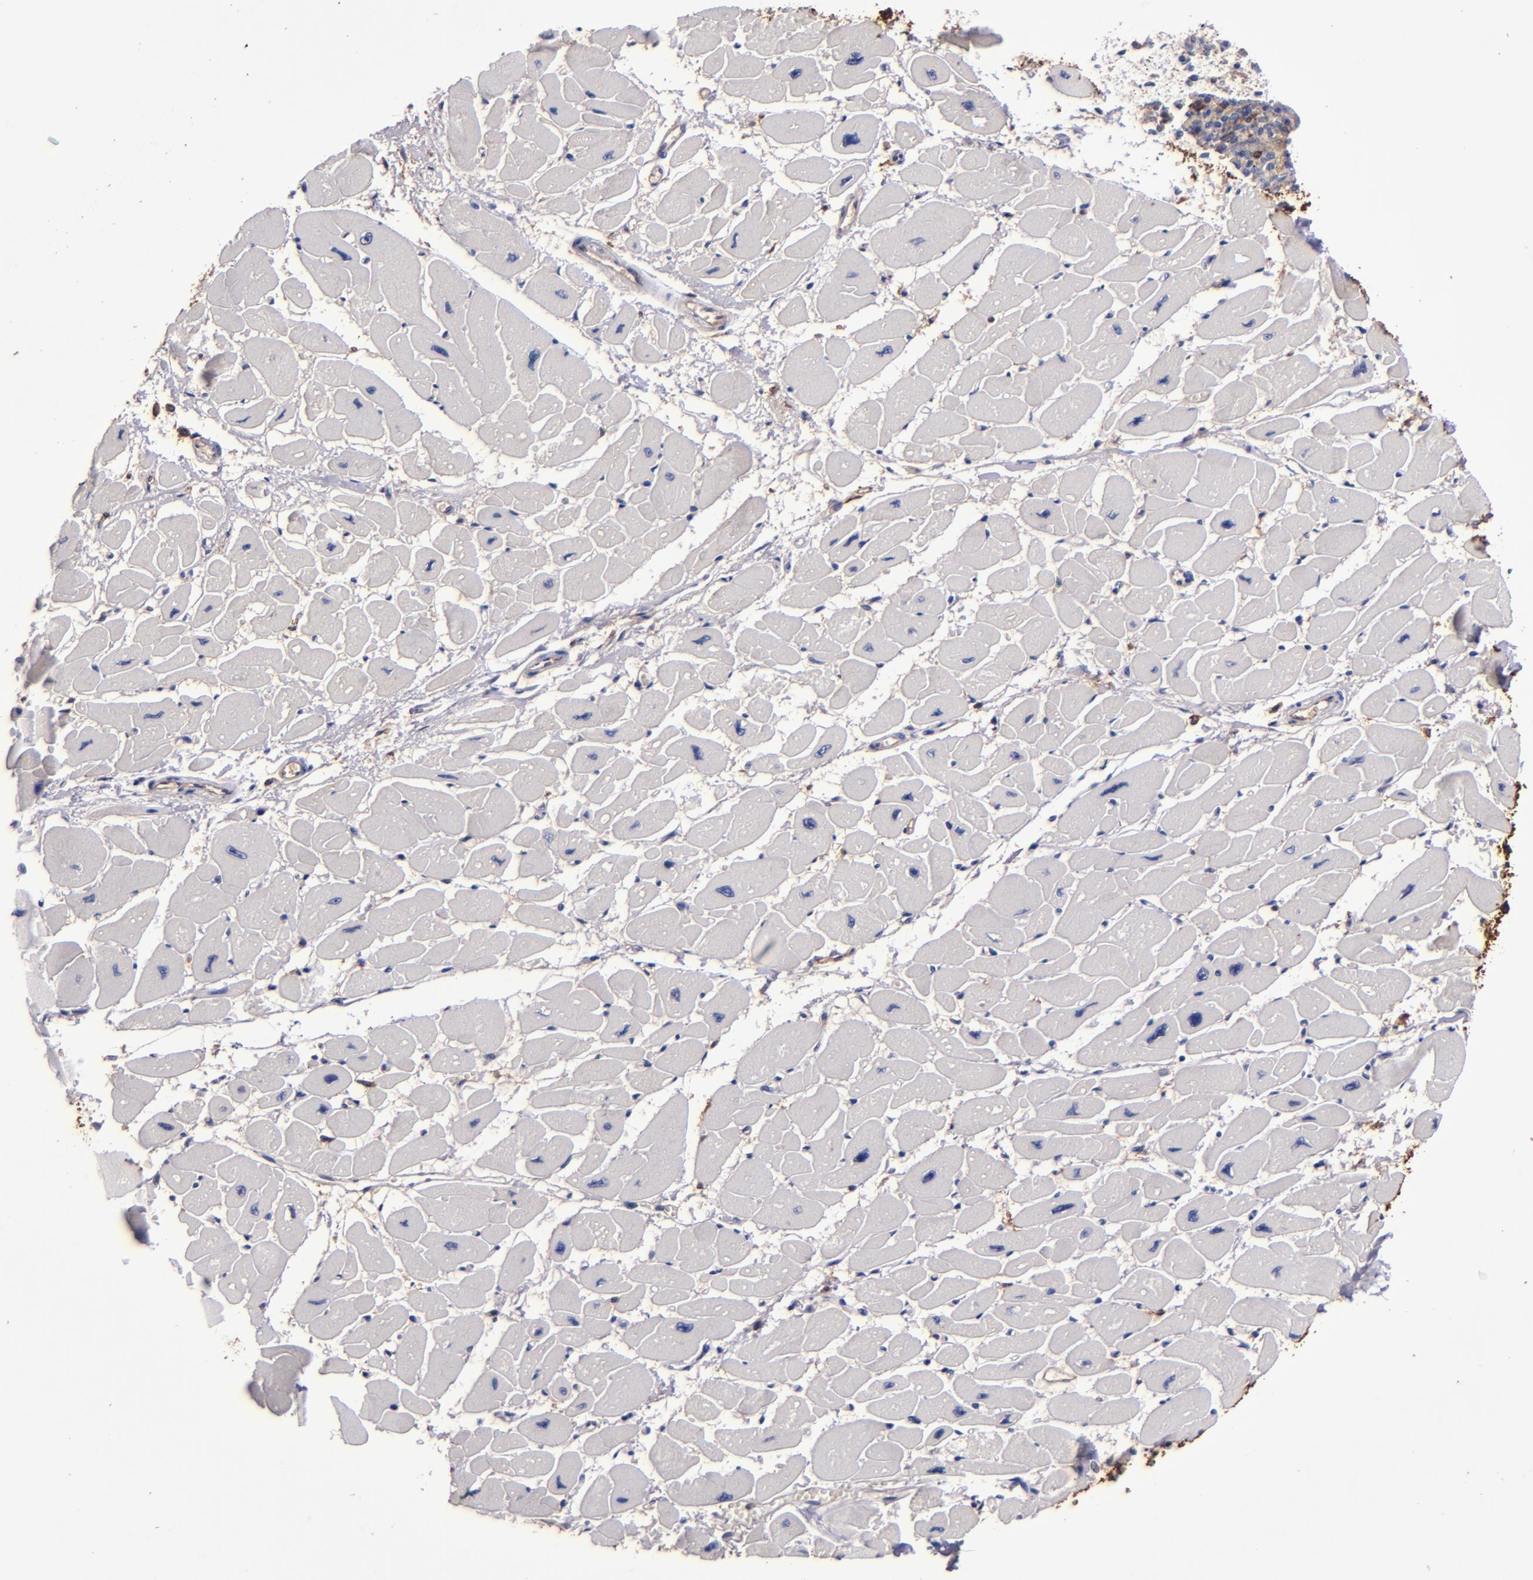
{"staining": {"intensity": "negative", "quantity": "none", "location": "none"}, "tissue": "heart muscle", "cell_type": "Cardiomyocytes", "image_type": "normal", "snomed": [{"axis": "morphology", "description": "Normal tissue, NOS"}, {"axis": "topography", "description": "Heart"}], "caption": "An image of heart muscle stained for a protein exhibits no brown staining in cardiomyocytes.", "gene": "SIRPA", "patient": {"sex": "female", "age": 54}}